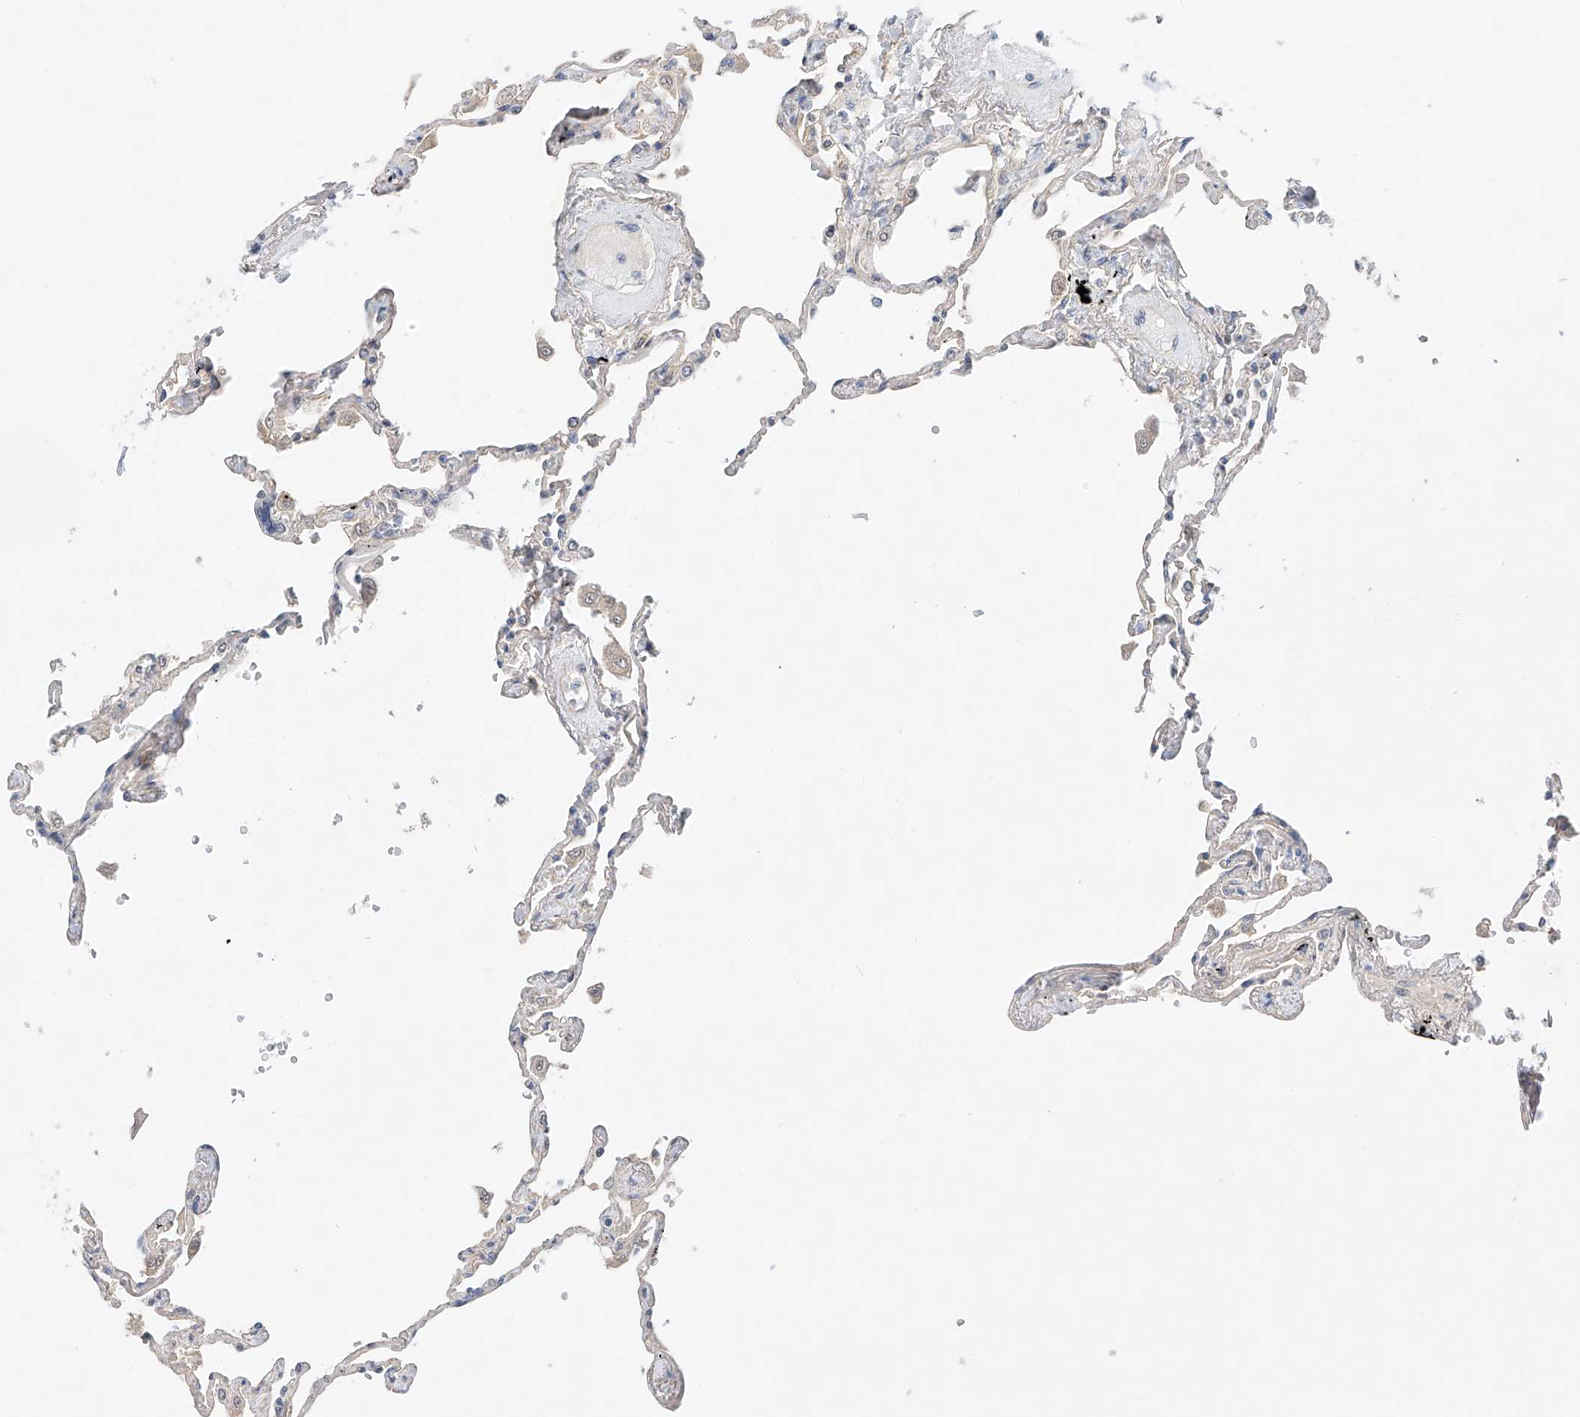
{"staining": {"intensity": "negative", "quantity": "none", "location": "none"}, "tissue": "lung", "cell_type": "Alveolar cells", "image_type": "normal", "snomed": [{"axis": "morphology", "description": "Normal tissue, NOS"}, {"axis": "topography", "description": "Lung"}], "caption": "This is an immunohistochemistry image of unremarkable lung. There is no staining in alveolar cells.", "gene": "IL22RA2", "patient": {"sex": "female", "age": 67}}